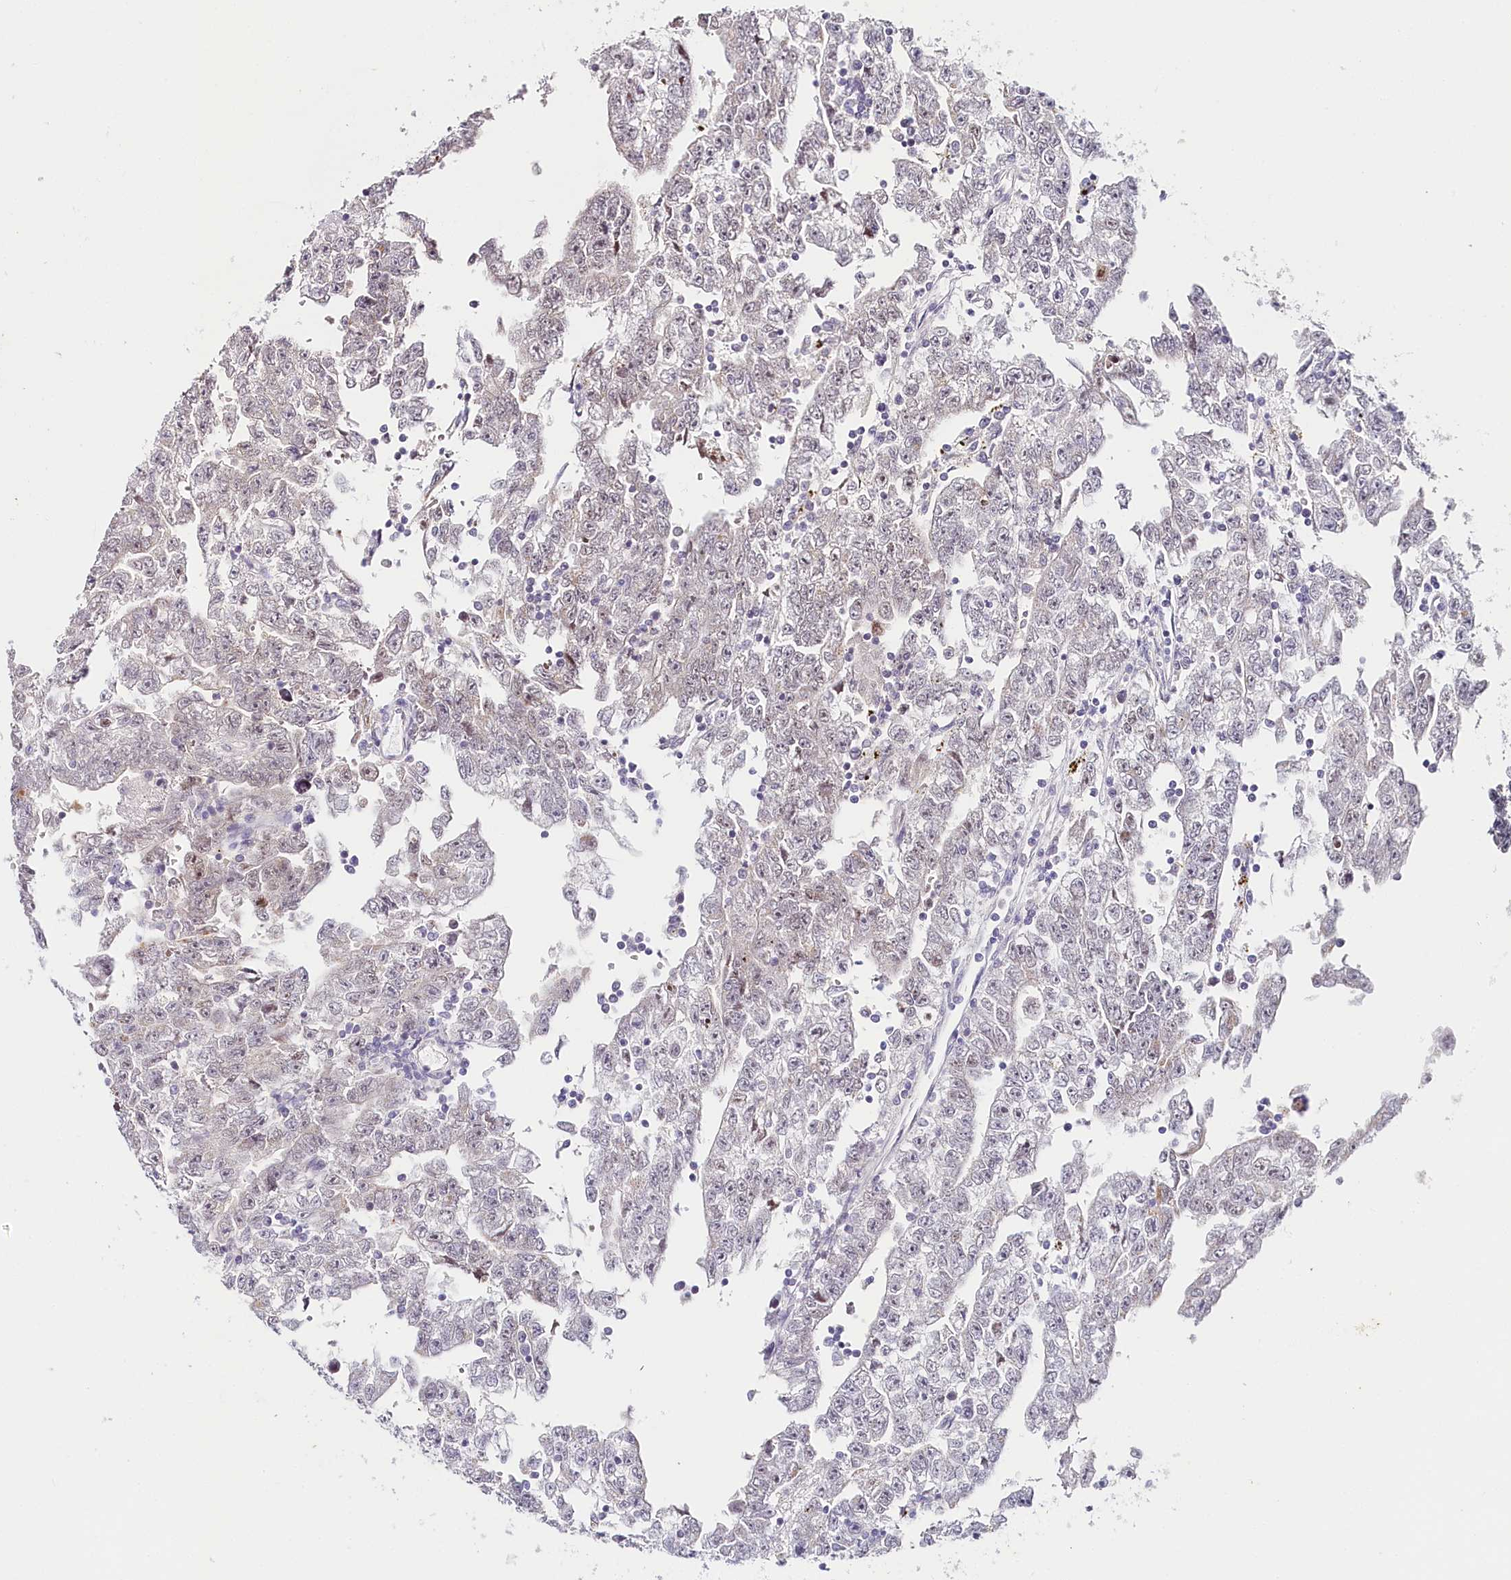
{"staining": {"intensity": "weak", "quantity": "<25%", "location": "nuclear"}, "tissue": "testis cancer", "cell_type": "Tumor cells", "image_type": "cancer", "snomed": [{"axis": "morphology", "description": "Carcinoma, Embryonal, NOS"}, {"axis": "topography", "description": "Testis"}], "caption": "High power microscopy micrograph of an IHC photomicrograph of testis cancer, revealing no significant expression in tumor cells.", "gene": "TP53", "patient": {"sex": "male", "age": 25}}